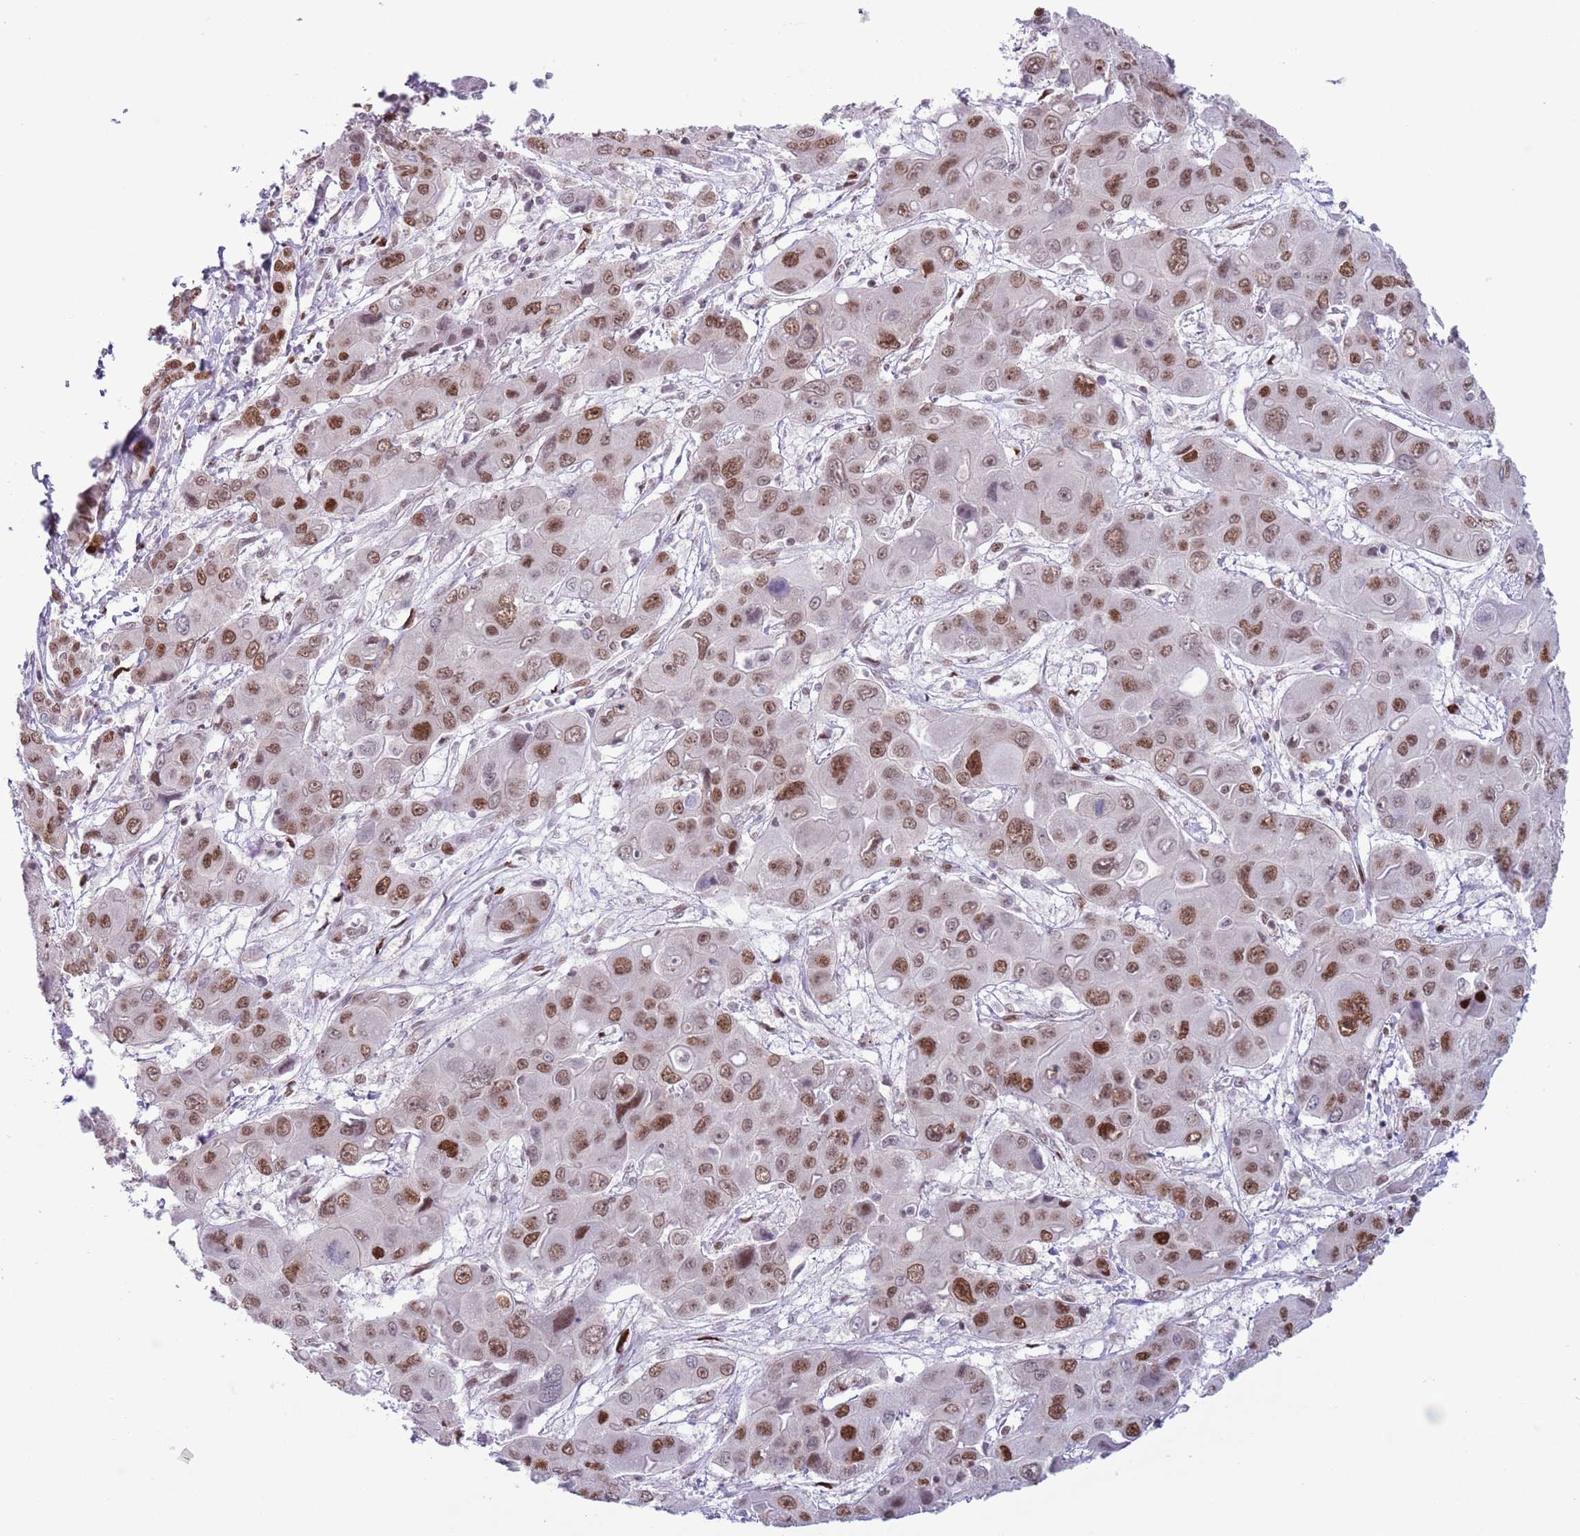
{"staining": {"intensity": "moderate", "quantity": ">75%", "location": "nuclear"}, "tissue": "liver cancer", "cell_type": "Tumor cells", "image_type": "cancer", "snomed": [{"axis": "morphology", "description": "Cholangiocarcinoma"}, {"axis": "topography", "description": "Liver"}], "caption": "Approximately >75% of tumor cells in human liver cancer (cholangiocarcinoma) reveal moderate nuclear protein expression as visualized by brown immunohistochemical staining.", "gene": "MFSD10", "patient": {"sex": "male", "age": 67}}